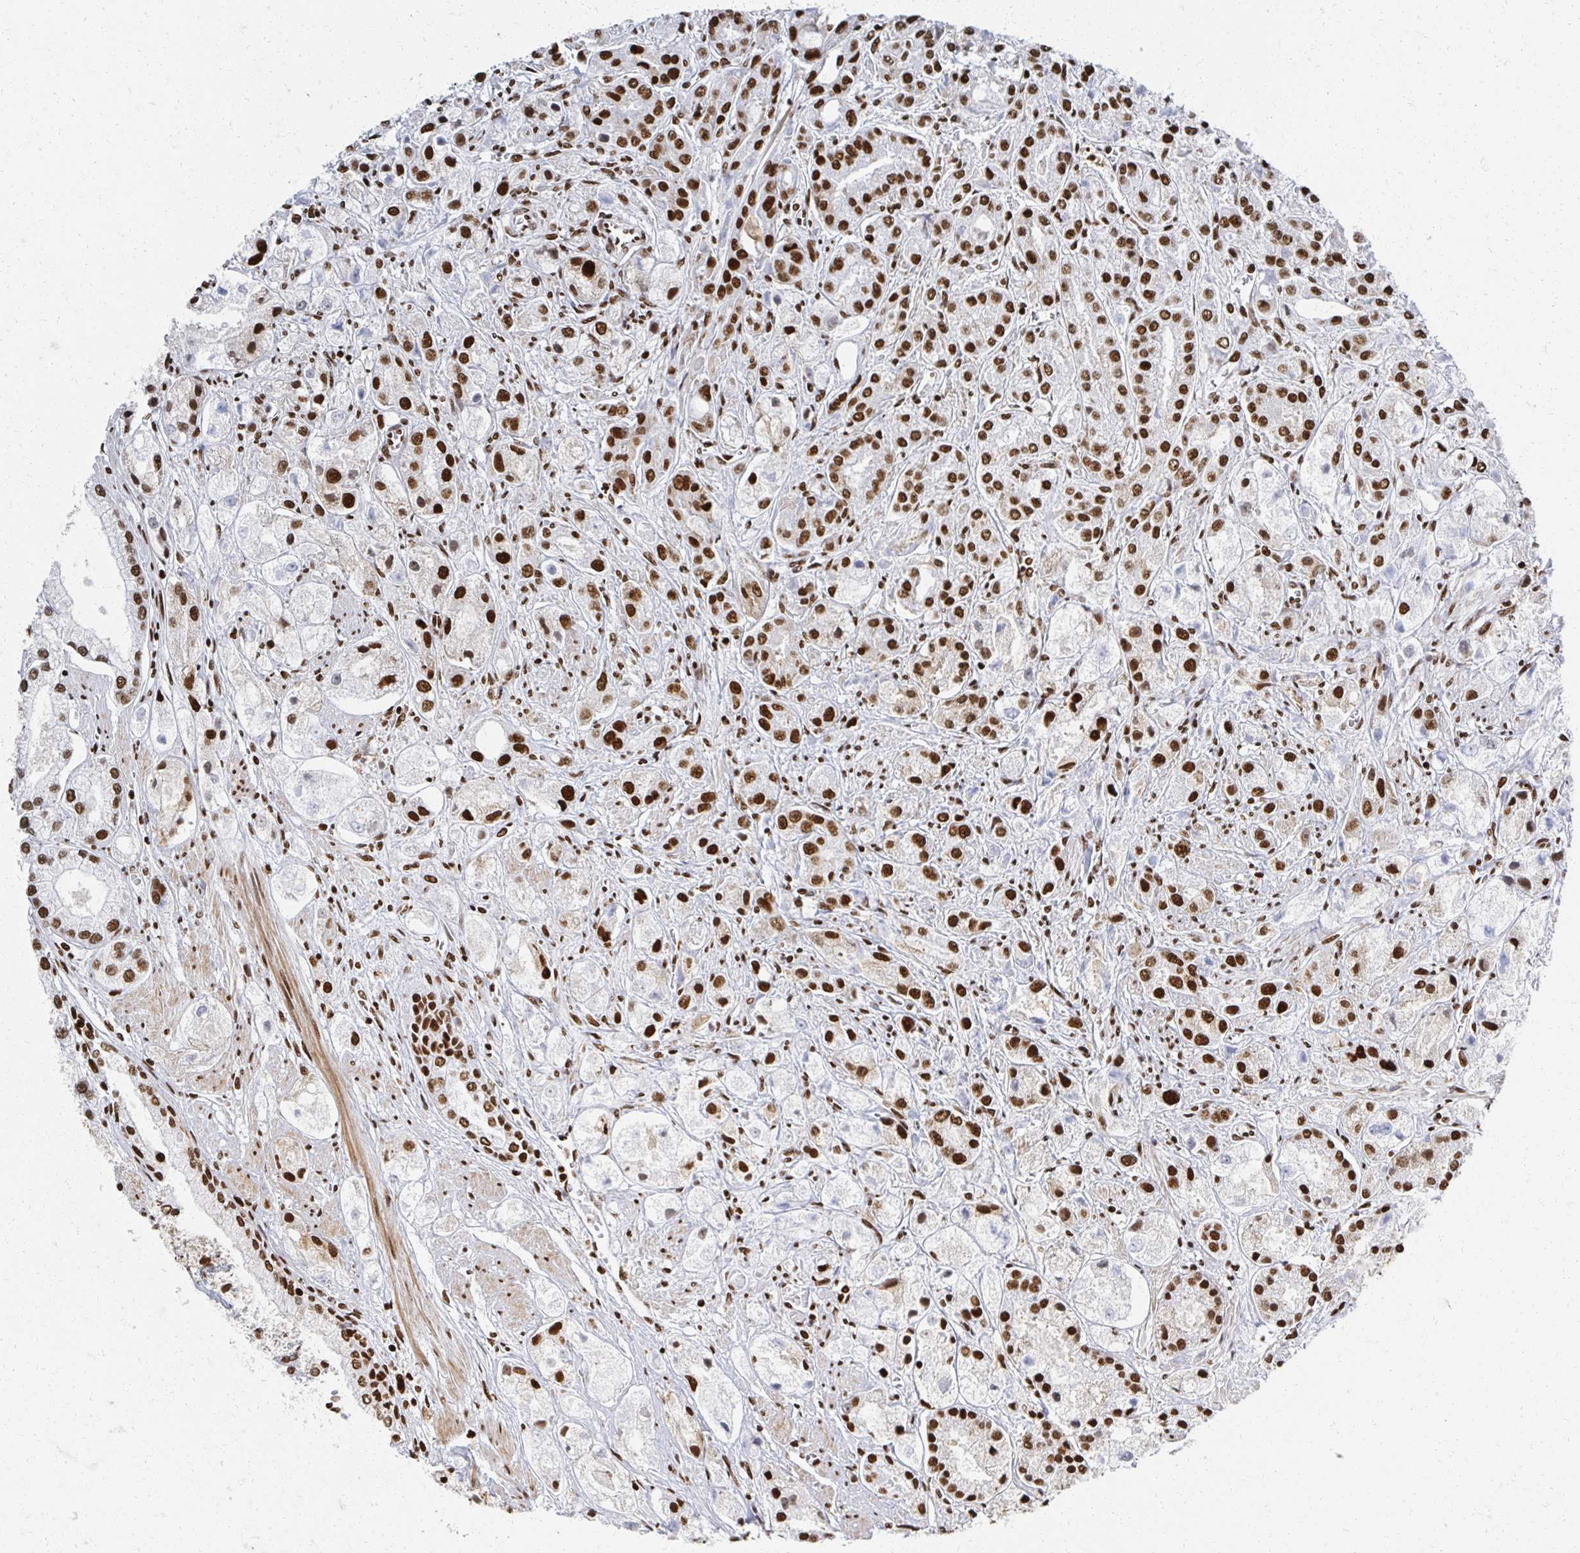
{"staining": {"intensity": "strong", "quantity": ">75%", "location": "nuclear"}, "tissue": "prostate cancer", "cell_type": "Tumor cells", "image_type": "cancer", "snomed": [{"axis": "morphology", "description": "Adenocarcinoma, High grade"}, {"axis": "topography", "description": "Prostate"}], "caption": "High-grade adenocarcinoma (prostate) stained with a protein marker displays strong staining in tumor cells.", "gene": "RBBP7", "patient": {"sex": "male", "age": 67}}